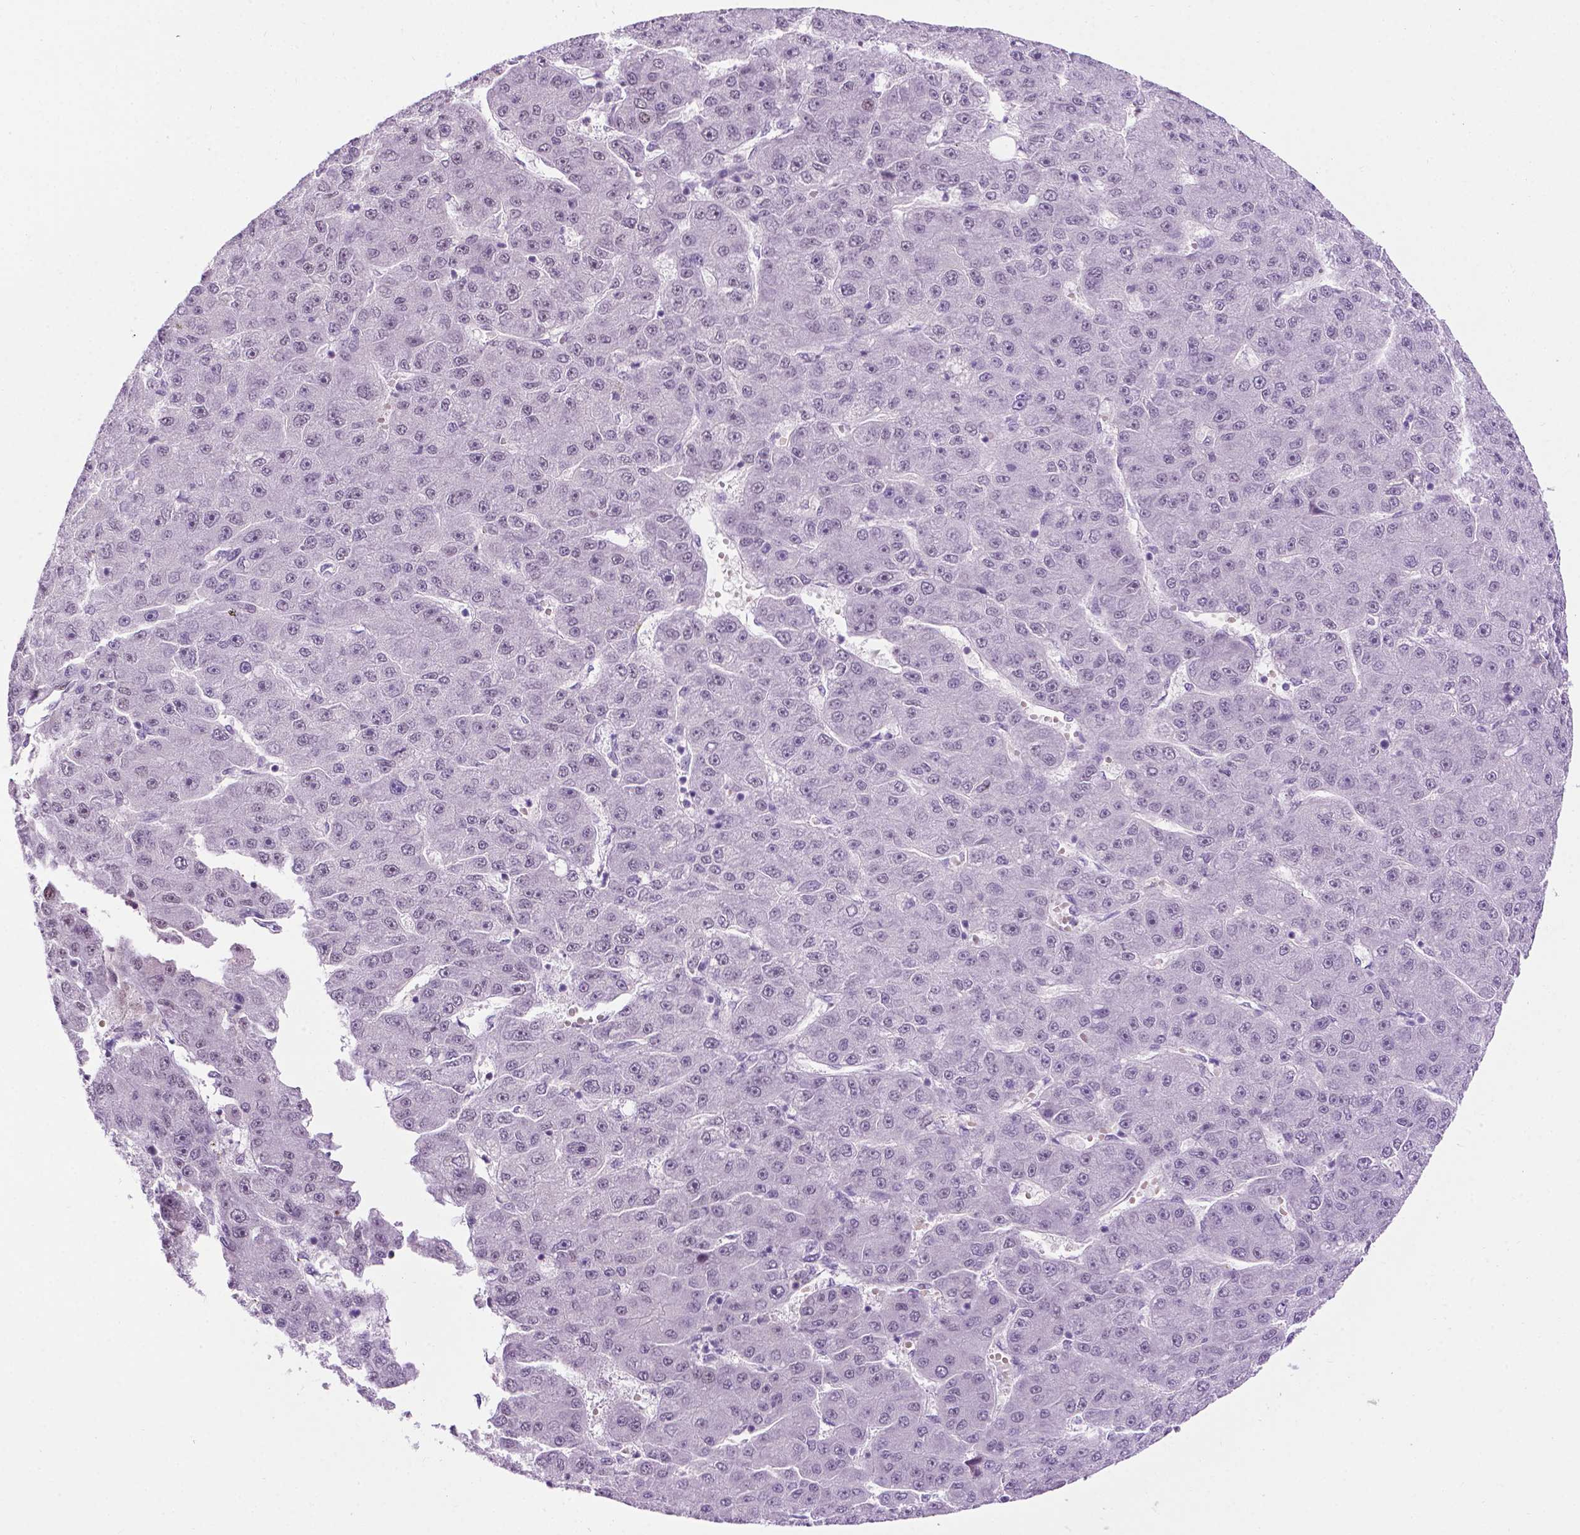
{"staining": {"intensity": "moderate", "quantity": "<25%", "location": "nuclear"}, "tissue": "liver cancer", "cell_type": "Tumor cells", "image_type": "cancer", "snomed": [{"axis": "morphology", "description": "Carcinoma, Hepatocellular, NOS"}, {"axis": "topography", "description": "Liver"}], "caption": "An image showing moderate nuclear positivity in approximately <25% of tumor cells in liver cancer, as visualized by brown immunohistochemical staining.", "gene": "COL23A1", "patient": {"sex": "male", "age": 67}}